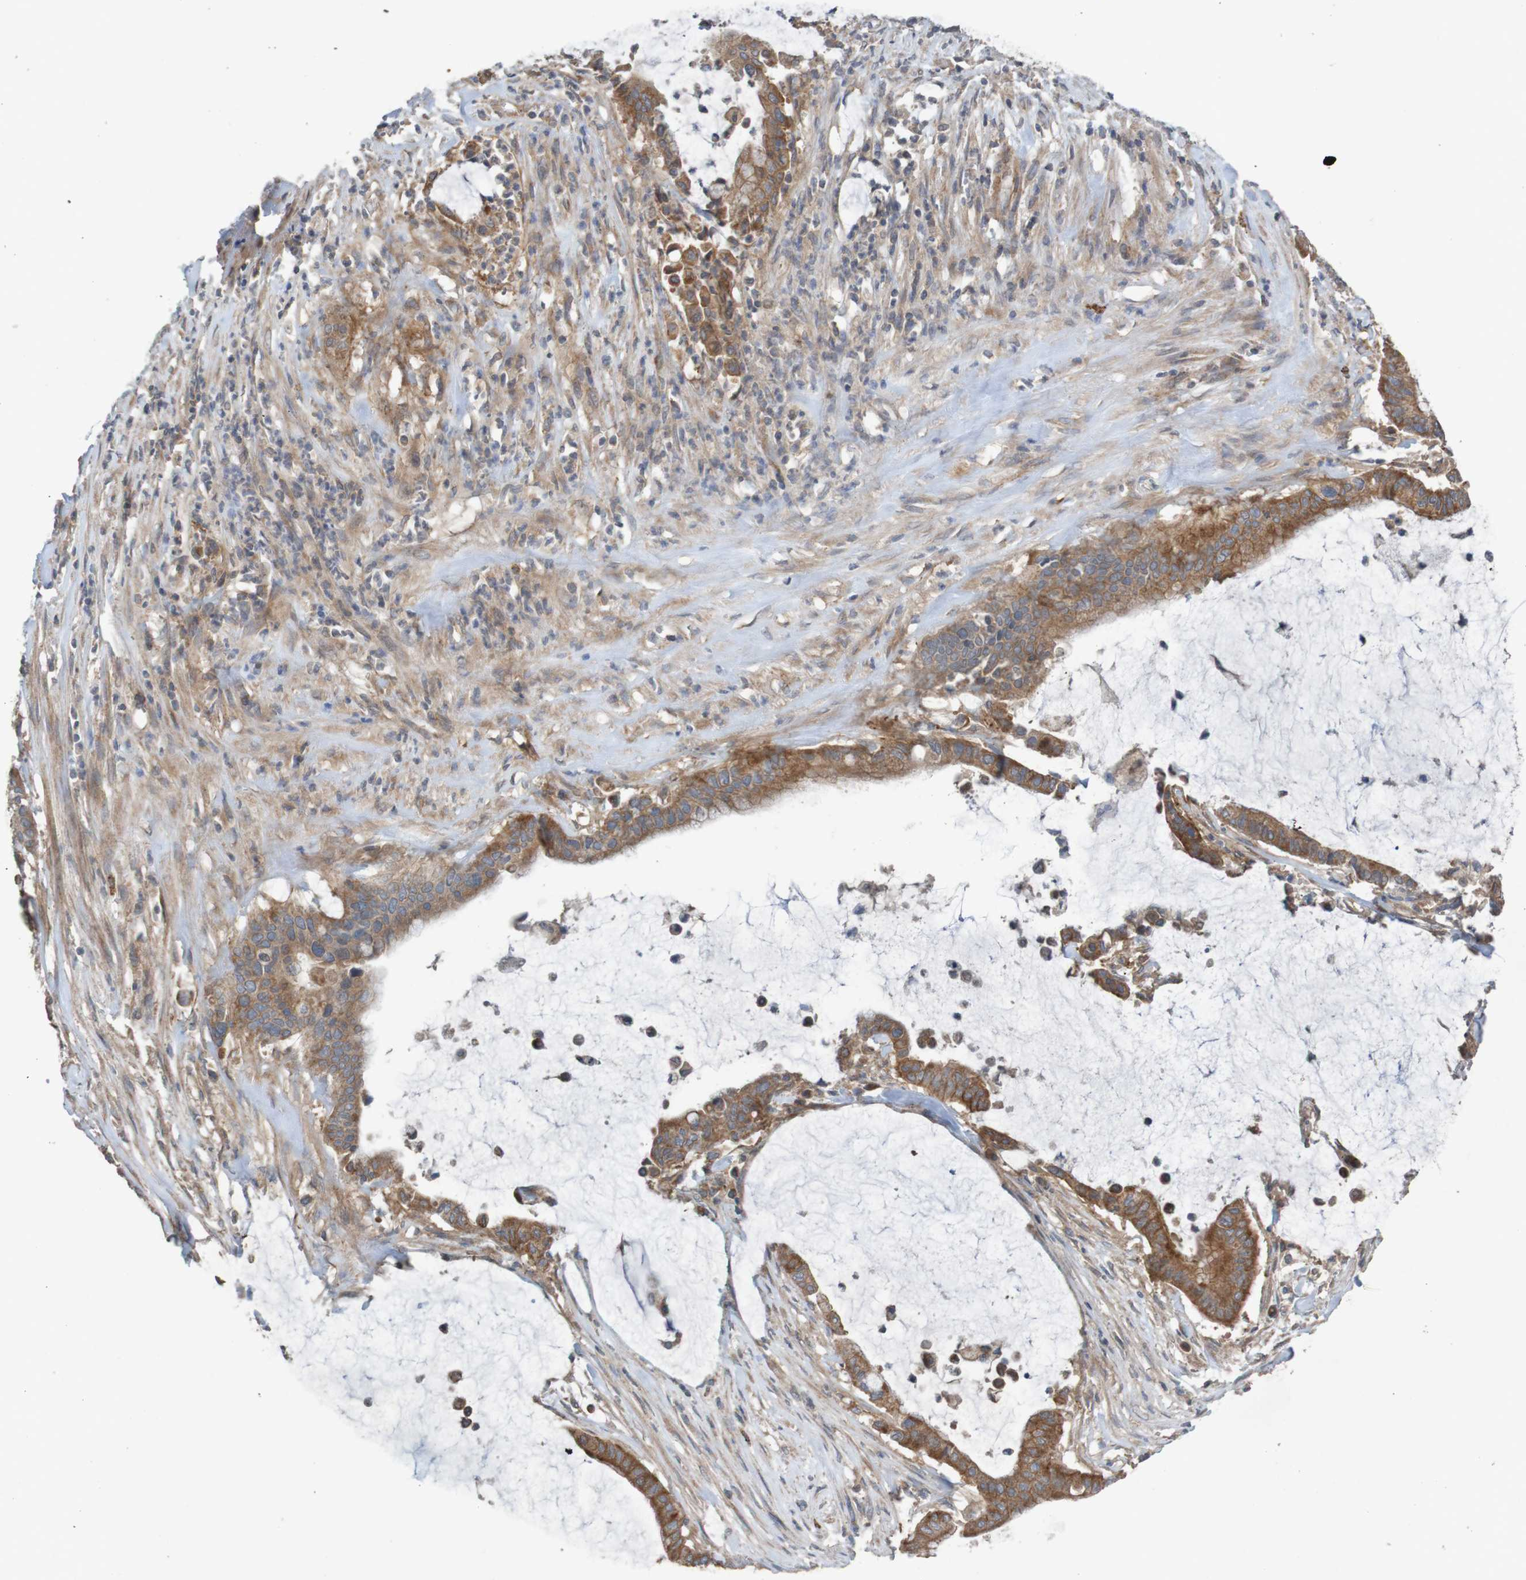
{"staining": {"intensity": "moderate", "quantity": ">75%", "location": "cytoplasmic/membranous"}, "tissue": "pancreatic cancer", "cell_type": "Tumor cells", "image_type": "cancer", "snomed": [{"axis": "morphology", "description": "Adenocarcinoma, NOS"}, {"axis": "topography", "description": "Pancreas"}], "caption": "Pancreatic cancer (adenocarcinoma) was stained to show a protein in brown. There is medium levels of moderate cytoplasmic/membranous positivity in about >75% of tumor cells.", "gene": "B3GAT2", "patient": {"sex": "male", "age": 41}}